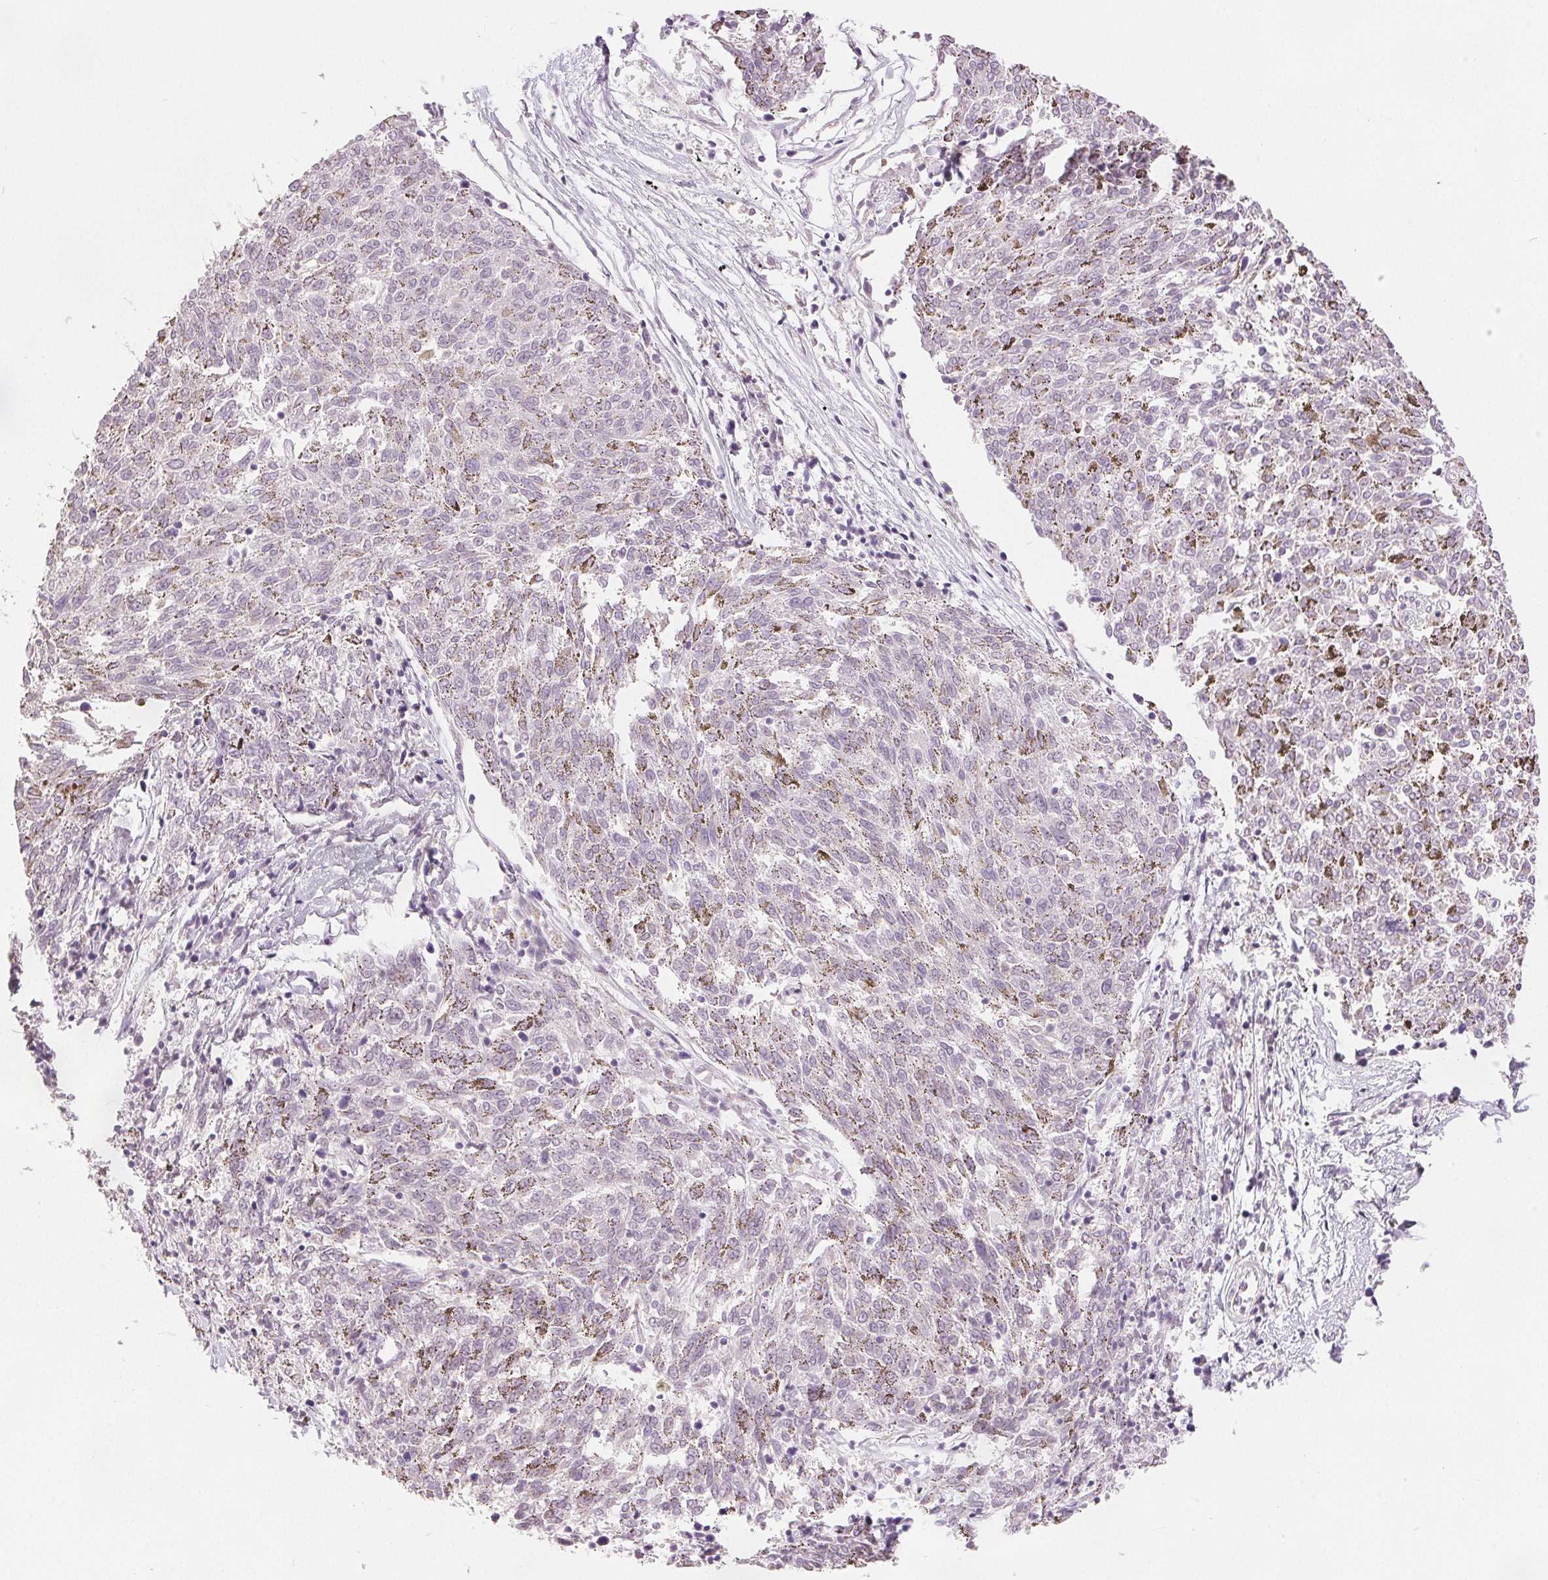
{"staining": {"intensity": "negative", "quantity": "none", "location": "none"}, "tissue": "melanoma", "cell_type": "Tumor cells", "image_type": "cancer", "snomed": [{"axis": "morphology", "description": "Malignant melanoma, NOS"}, {"axis": "topography", "description": "Skin"}], "caption": "Malignant melanoma was stained to show a protein in brown. There is no significant expression in tumor cells. Nuclei are stained in blue.", "gene": "CA12", "patient": {"sex": "female", "age": 72}}